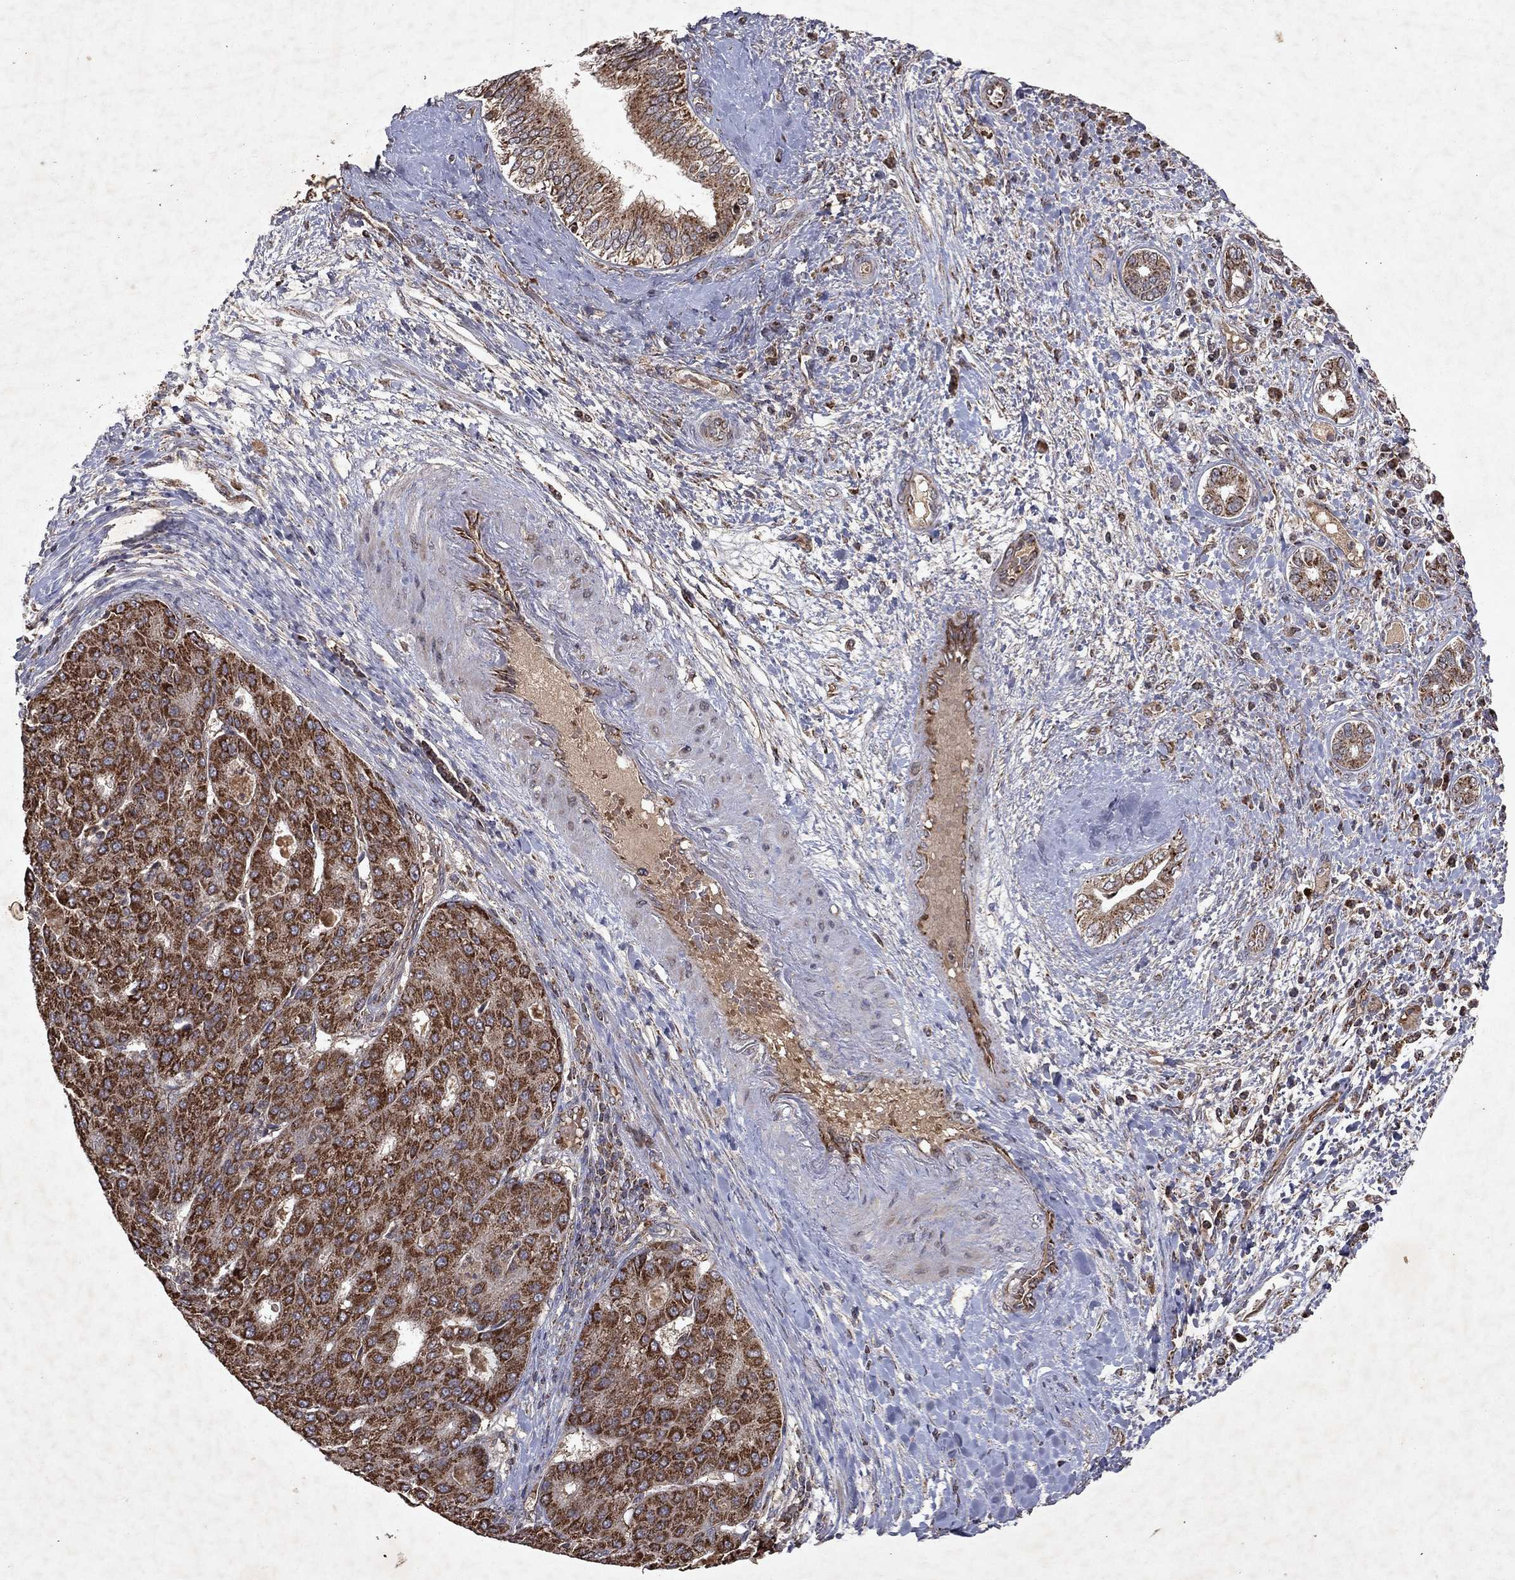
{"staining": {"intensity": "strong", "quantity": ">75%", "location": "cytoplasmic/membranous"}, "tissue": "liver cancer", "cell_type": "Tumor cells", "image_type": "cancer", "snomed": [{"axis": "morphology", "description": "Carcinoma, Hepatocellular, NOS"}, {"axis": "topography", "description": "Liver"}], "caption": "Human hepatocellular carcinoma (liver) stained with a brown dye displays strong cytoplasmic/membranous positive expression in approximately >75% of tumor cells.", "gene": "PYROXD2", "patient": {"sex": "male", "age": 65}}